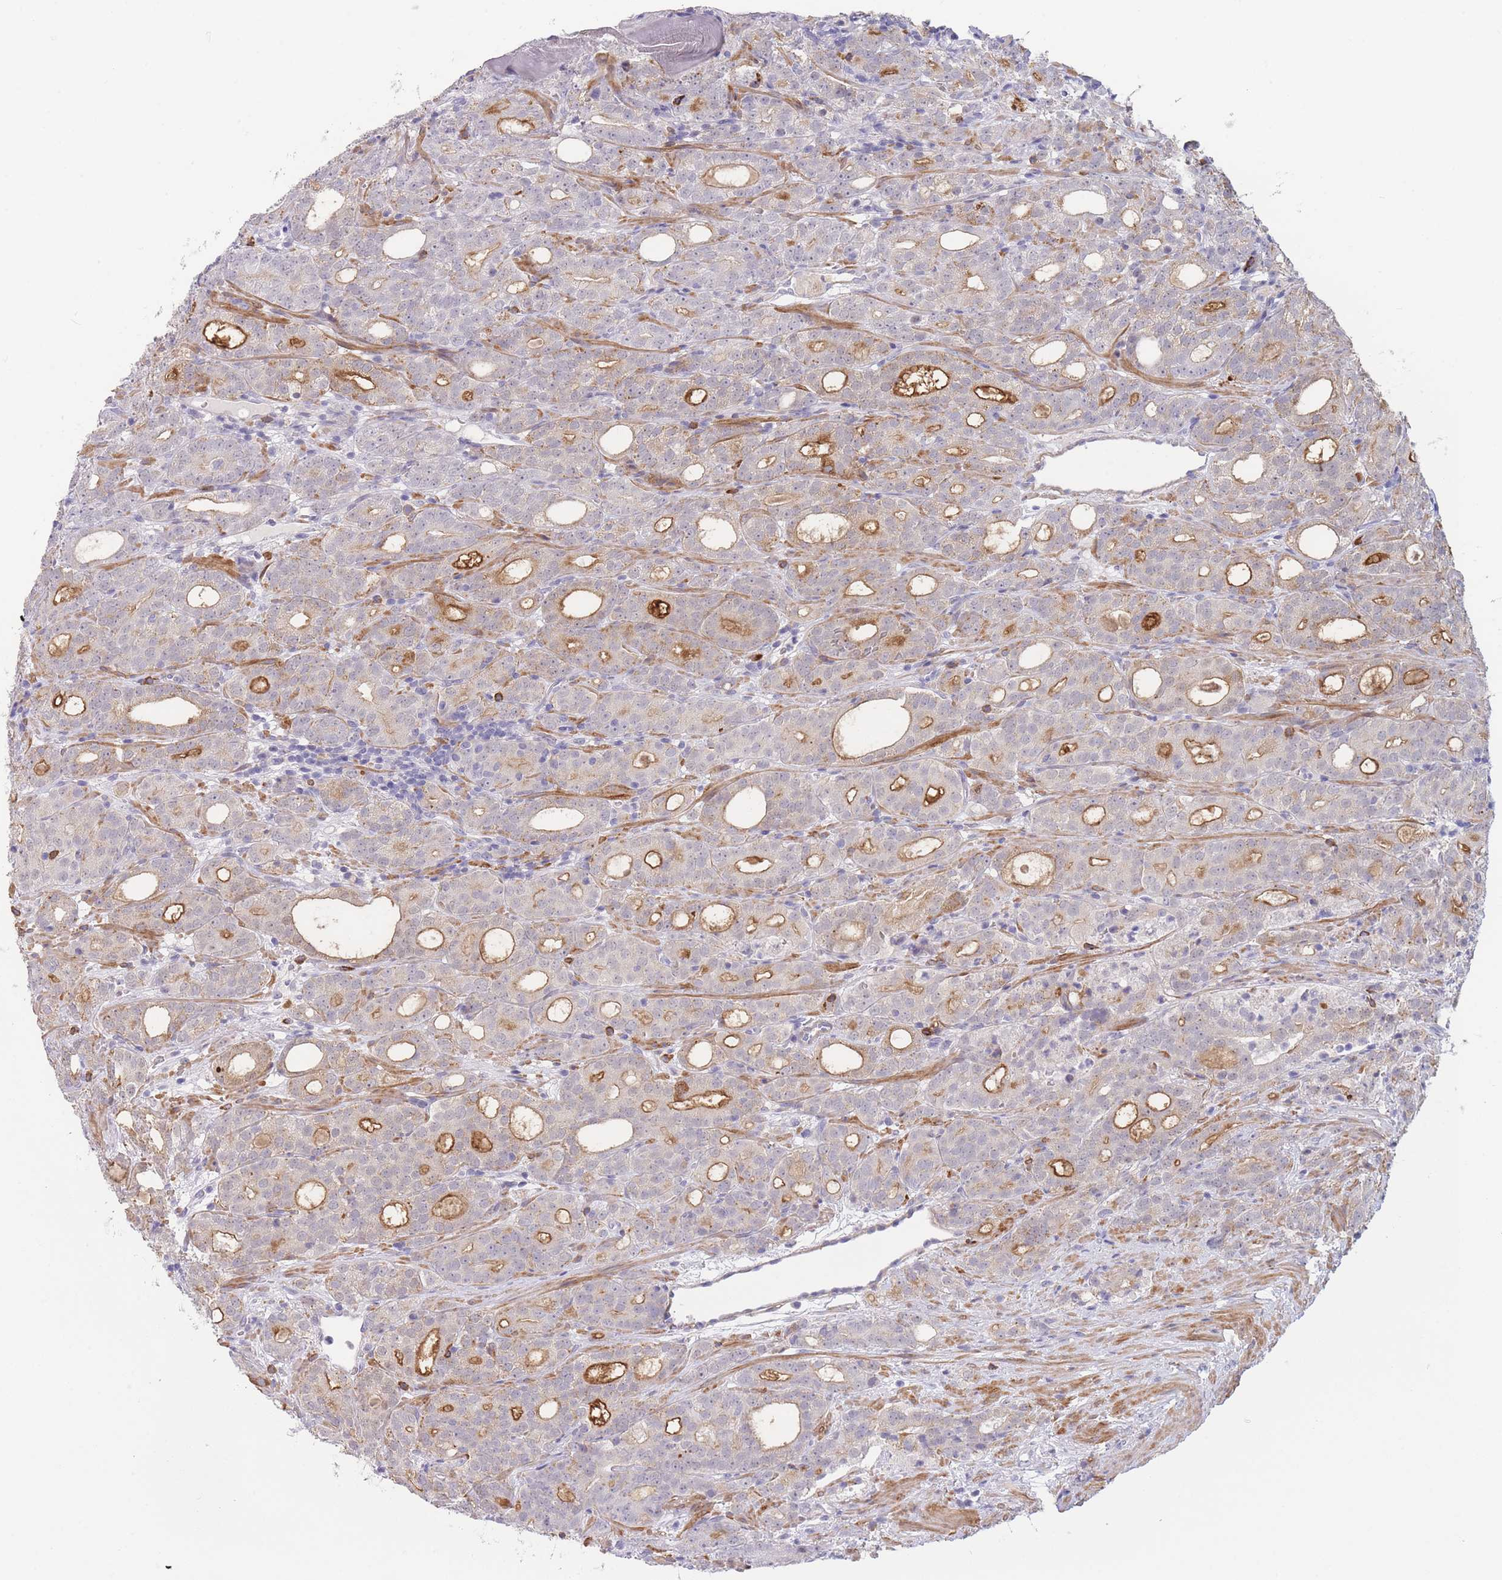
{"staining": {"intensity": "strong", "quantity": "<25%", "location": "cytoplasmic/membranous"}, "tissue": "prostate cancer", "cell_type": "Tumor cells", "image_type": "cancer", "snomed": [{"axis": "morphology", "description": "Adenocarcinoma, High grade"}, {"axis": "topography", "description": "Prostate"}], "caption": "Immunohistochemistry photomicrograph of prostate cancer (adenocarcinoma (high-grade)) stained for a protein (brown), which displays medium levels of strong cytoplasmic/membranous expression in about <25% of tumor cells.", "gene": "ASAP3", "patient": {"sex": "male", "age": 64}}